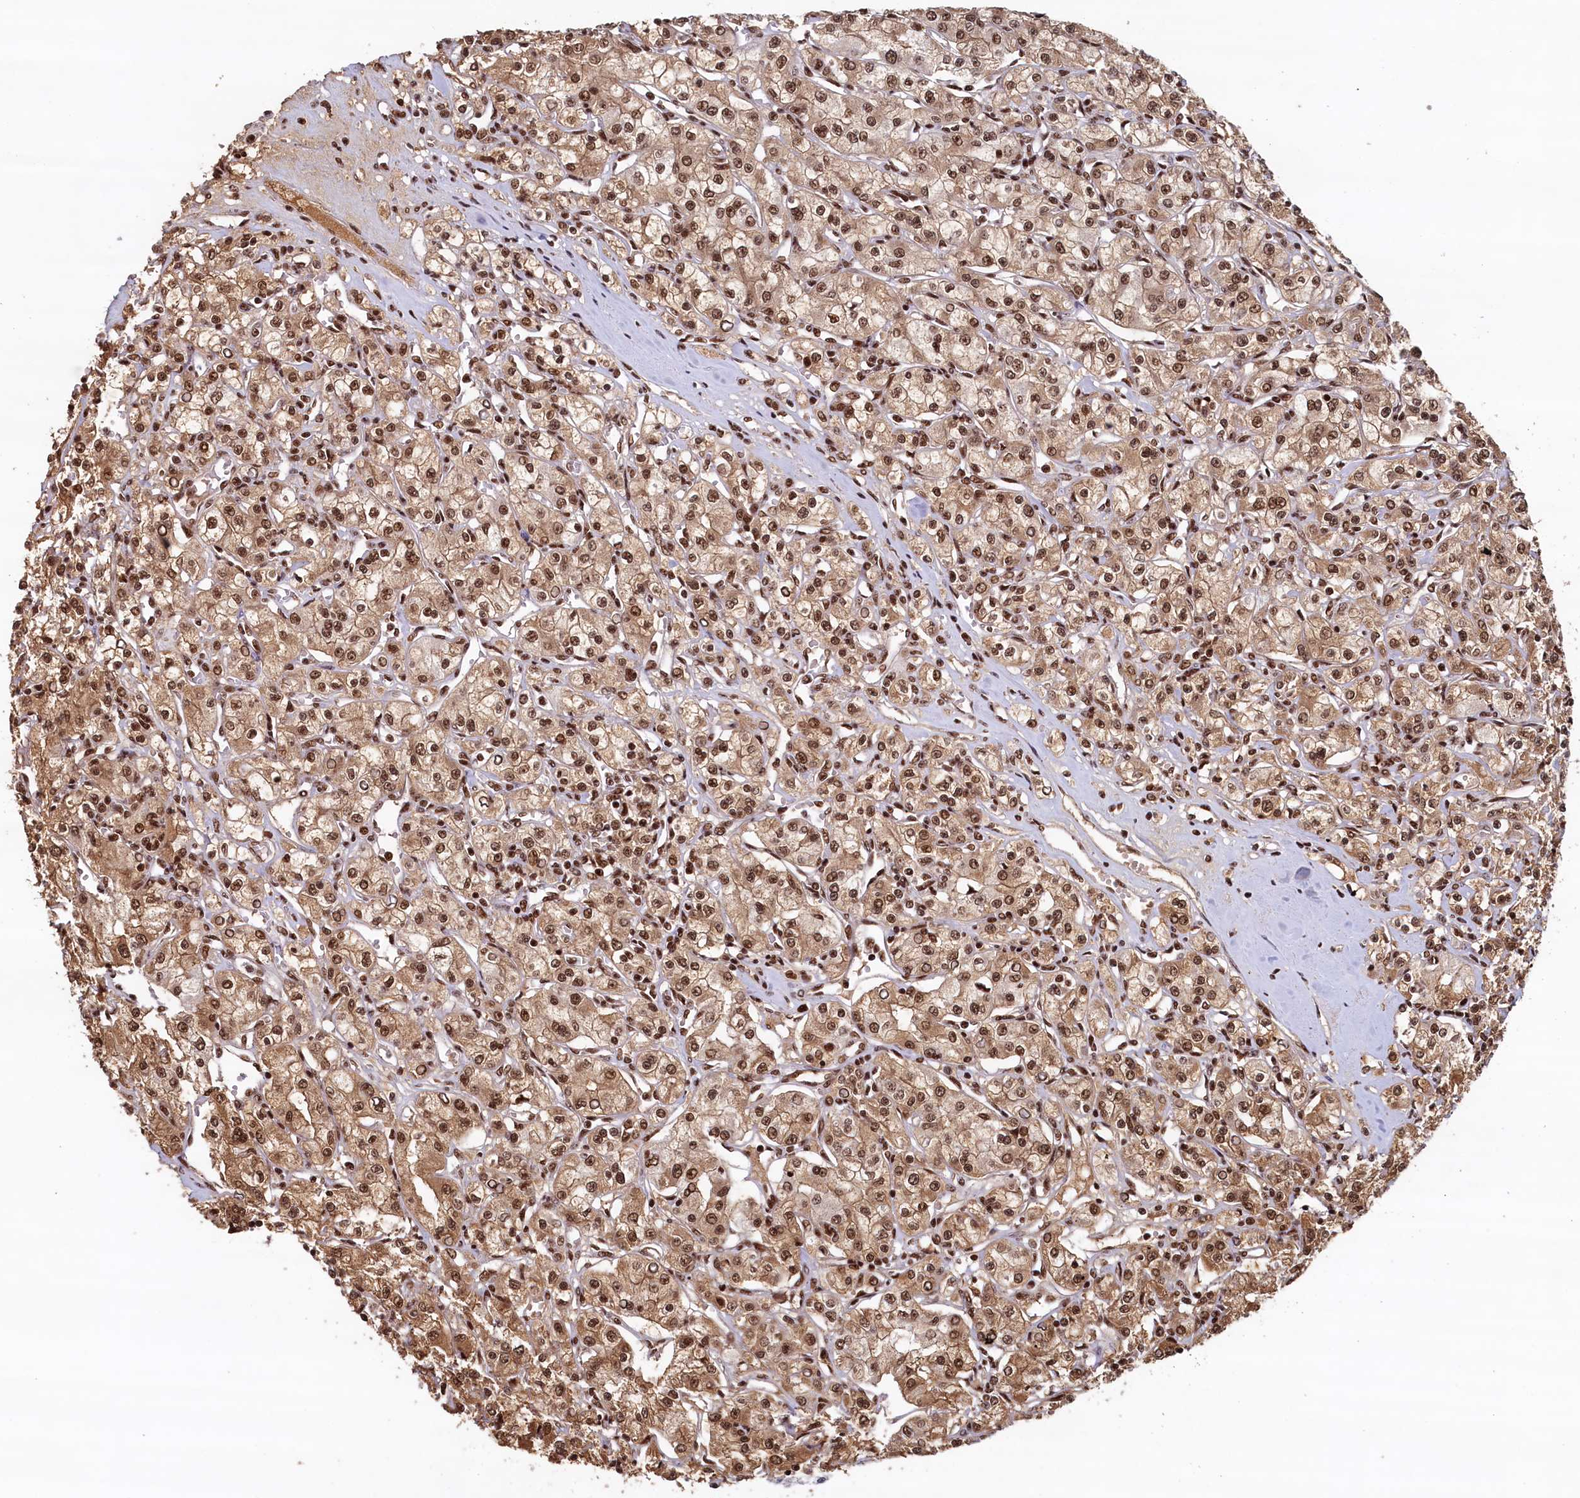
{"staining": {"intensity": "moderate", "quantity": ">75%", "location": "cytoplasmic/membranous,nuclear"}, "tissue": "renal cancer", "cell_type": "Tumor cells", "image_type": "cancer", "snomed": [{"axis": "morphology", "description": "Adenocarcinoma, NOS"}, {"axis": "topography", "description": "Kidney"}], "caption": "High-magnification brightfield microscopy of renal cancer (adenocarcinoma) stained with DAB (3,3'-diaminobenzidine) (brown) and counterstained with hematoxylin (blue). tumor cells exhibit moderate cytoplasmic/membranous and nuclear expression is appreciated in approximately>75% of cells. (Stains: DAB (3,3'-diaminobenzidine) in brown, nuclei in blue, Microscopy: brightfield microscopy at high magnification).", "gene": "ZC3H18", "patient": {"sex": "female", "age": 59}}